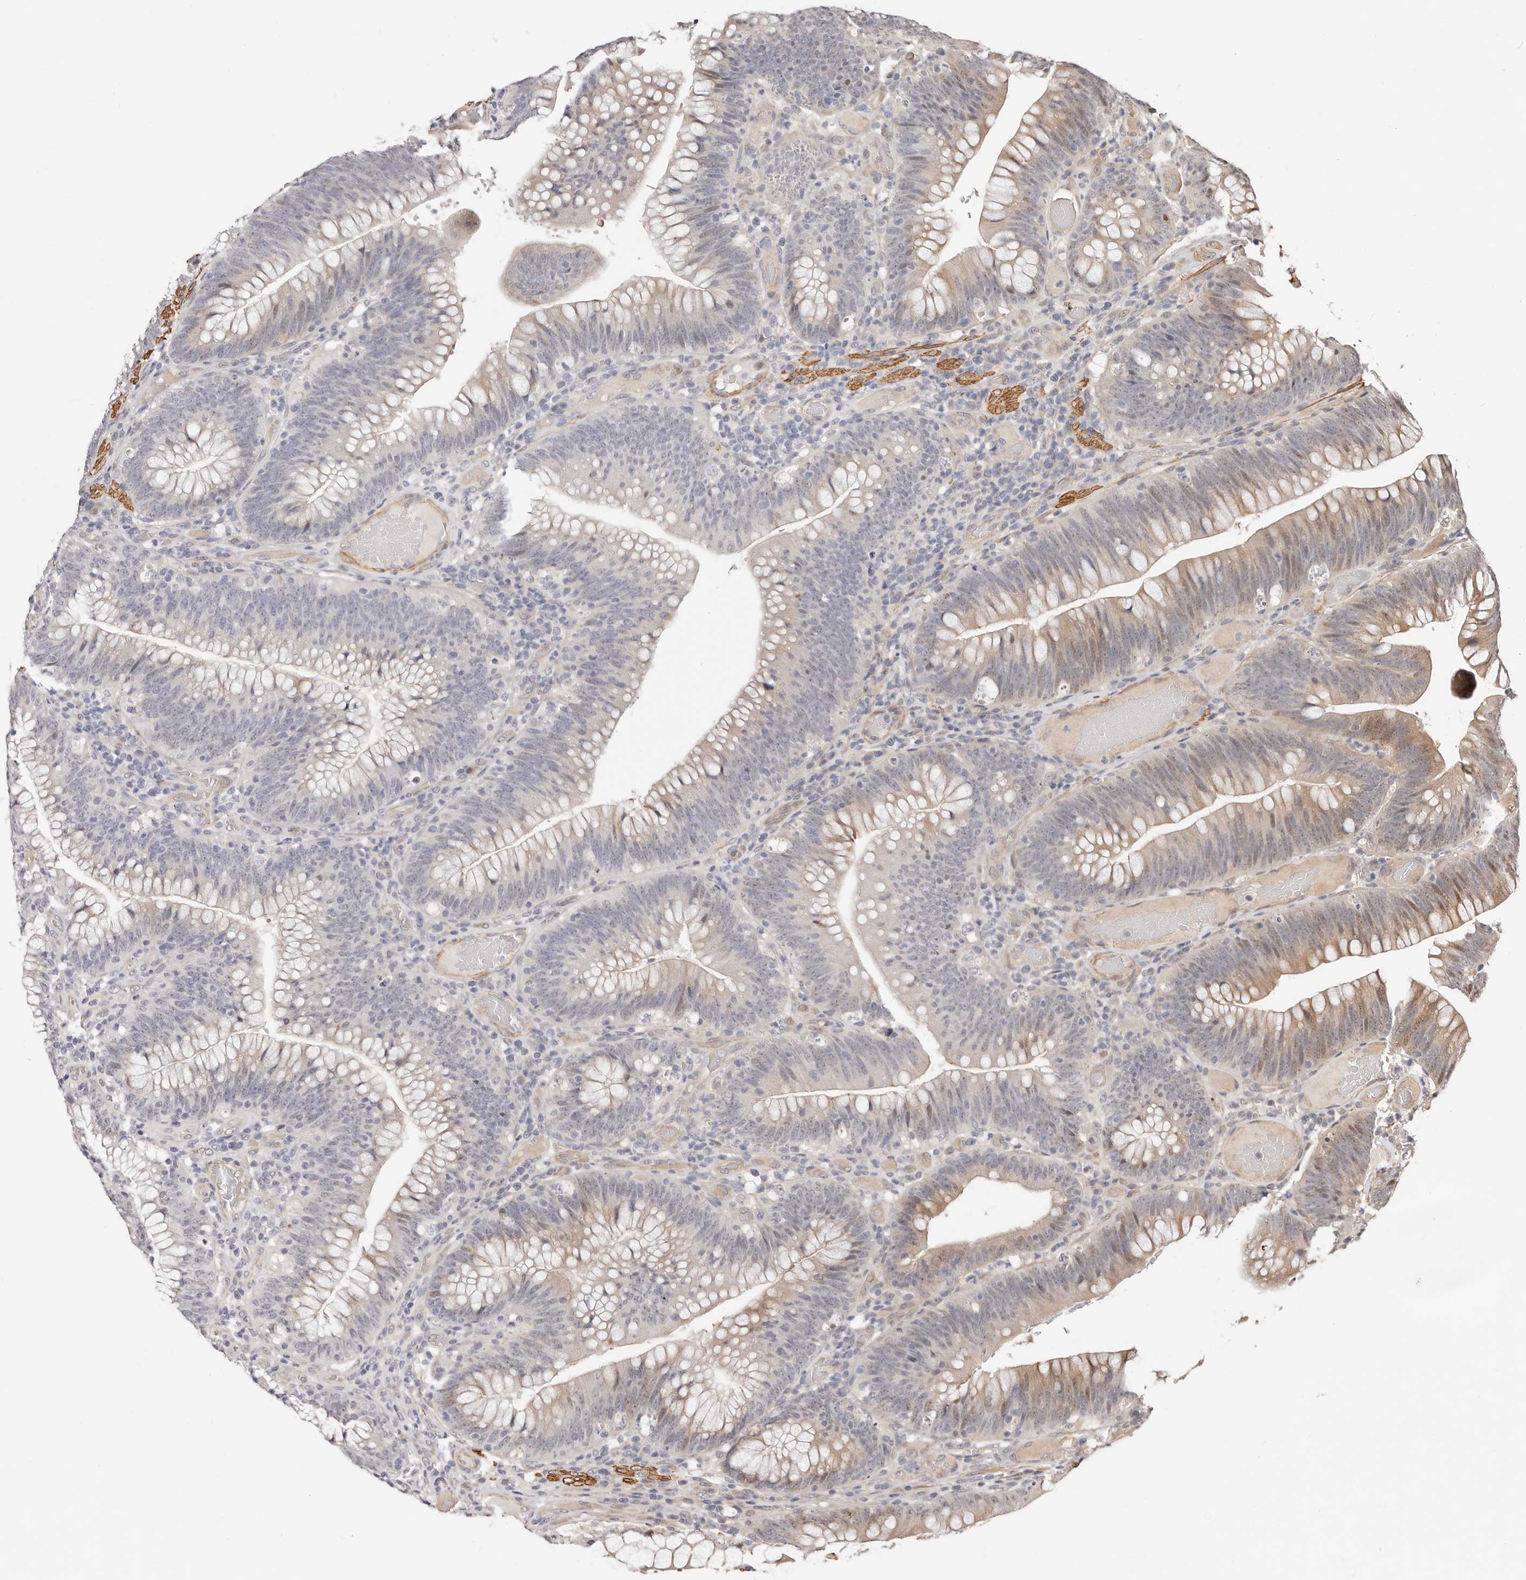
{"staining": {"intensity": "weak", "quantity": "25%-75%", "location": "cytoplasmic/membranous"}, "tissue": "colorectal cancer", "cell_type": "Tumor cells", "image_type": "cancer", "snomed": [{"axis": "morphology", "description": "Normal tissue, NOS"}, {"axis": "topography", "description": "Colon"}], "caption": "Weak cytoplasmic/membranous expression for a protein is seen in about 25%-75% of tumor cells of colorectal cancer using IHC.", "gene": "TRIP13", "patient": {"sex": "female", "age": 82}}